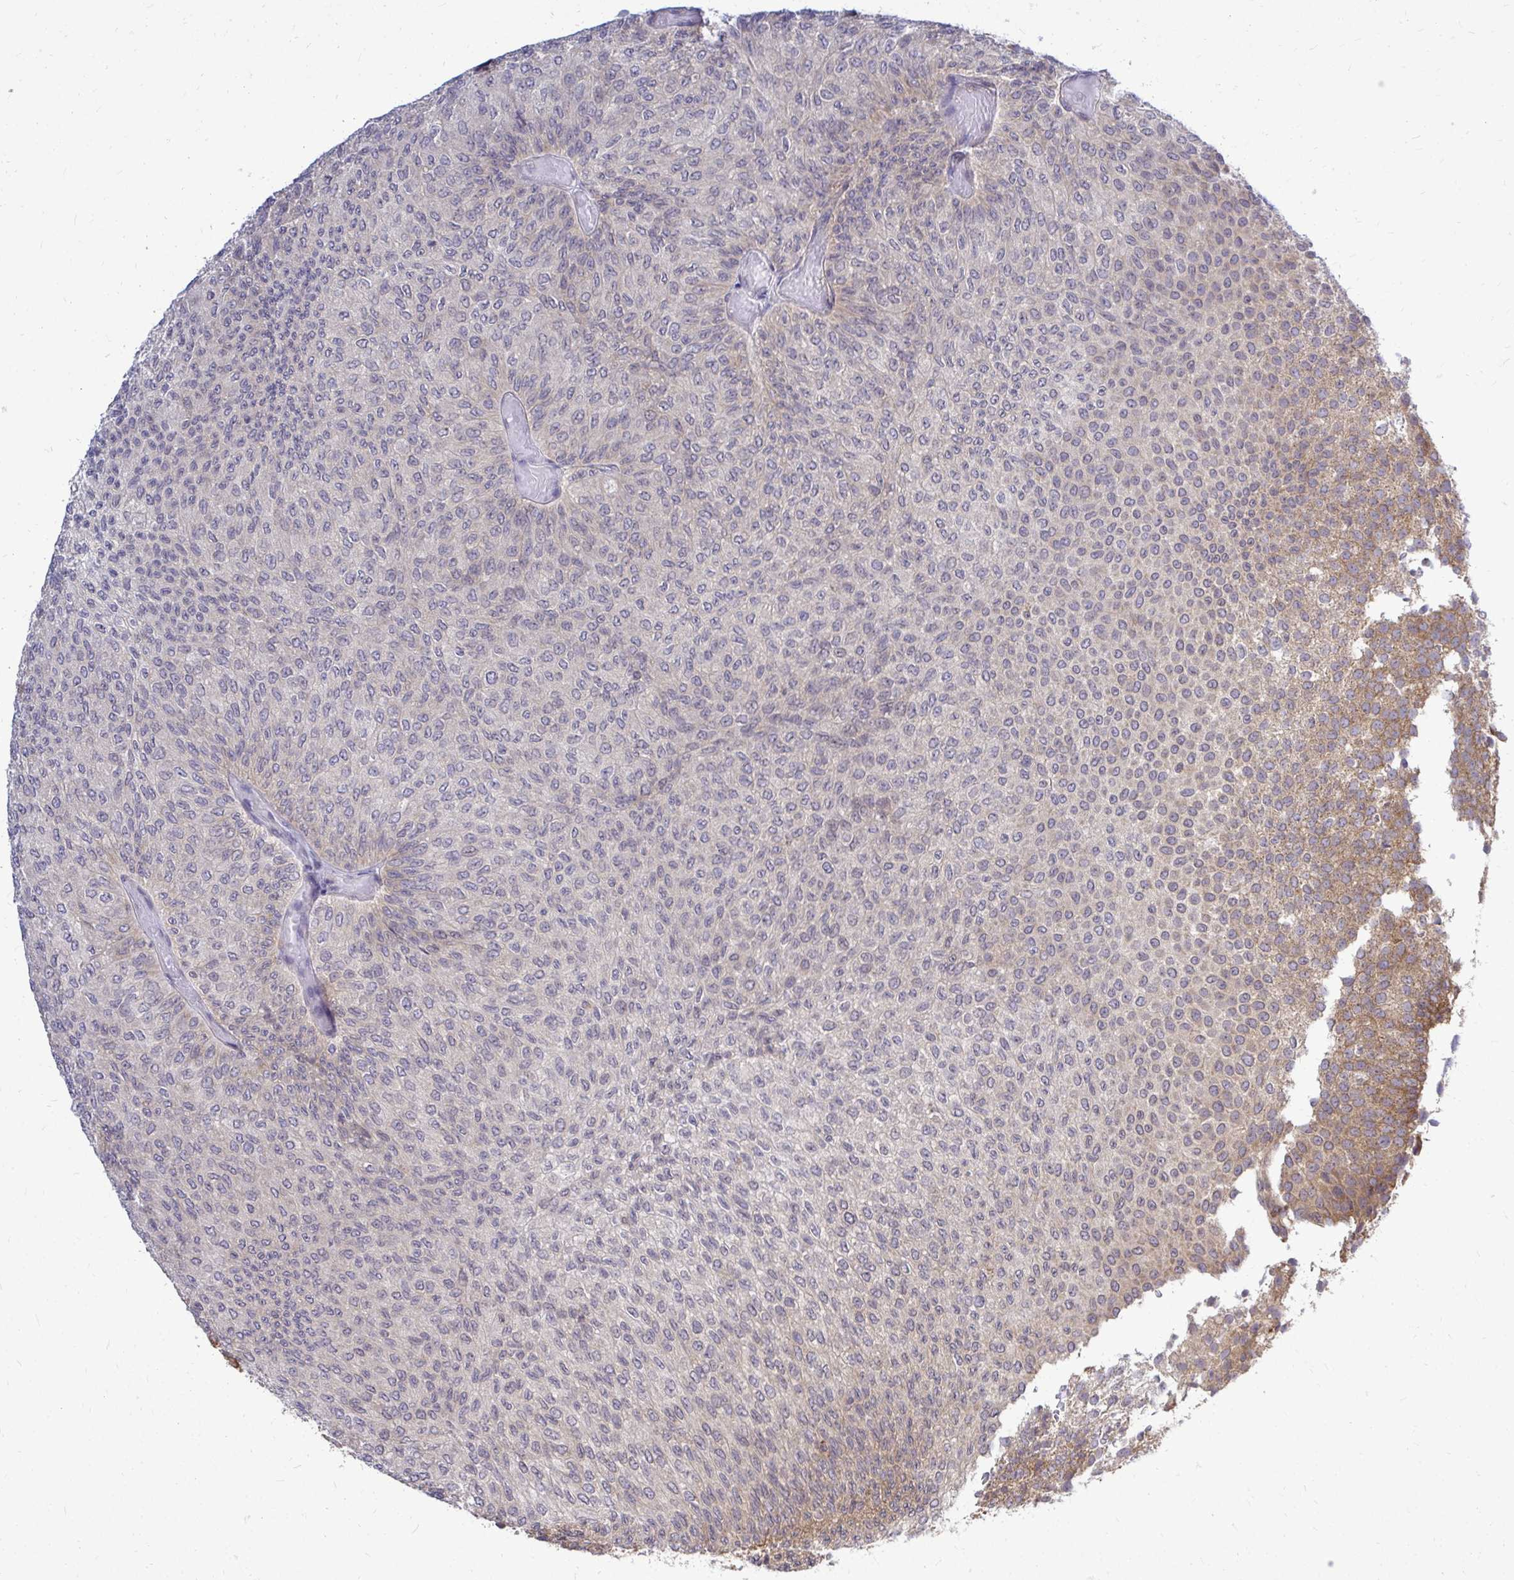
{"staining": {"intensity": "moderate", "quantity": "25%-75%", "location": "cytoplasmic/membranous"}, "tissue": "urothelial cancer", "cell_type": "Tumor cells", "image_type": "cancer", "snomed": [{"axis": "morphology", "description": "Urothelial carcinoma, Low grade"}, {"axis": "topography", "description": "Urinary bladder"}], "caption": "This photomicrograph reveals urothelial cancer stained with immunohistochemistry (IHC) to label a protein in brown. The cytoplasmic/membranous of tumor cells show moderate positivity for the protein. Nuclei are counter-stained blue.", "gene": "FMR1", "patient": {"sex": "male", "age": 78}}